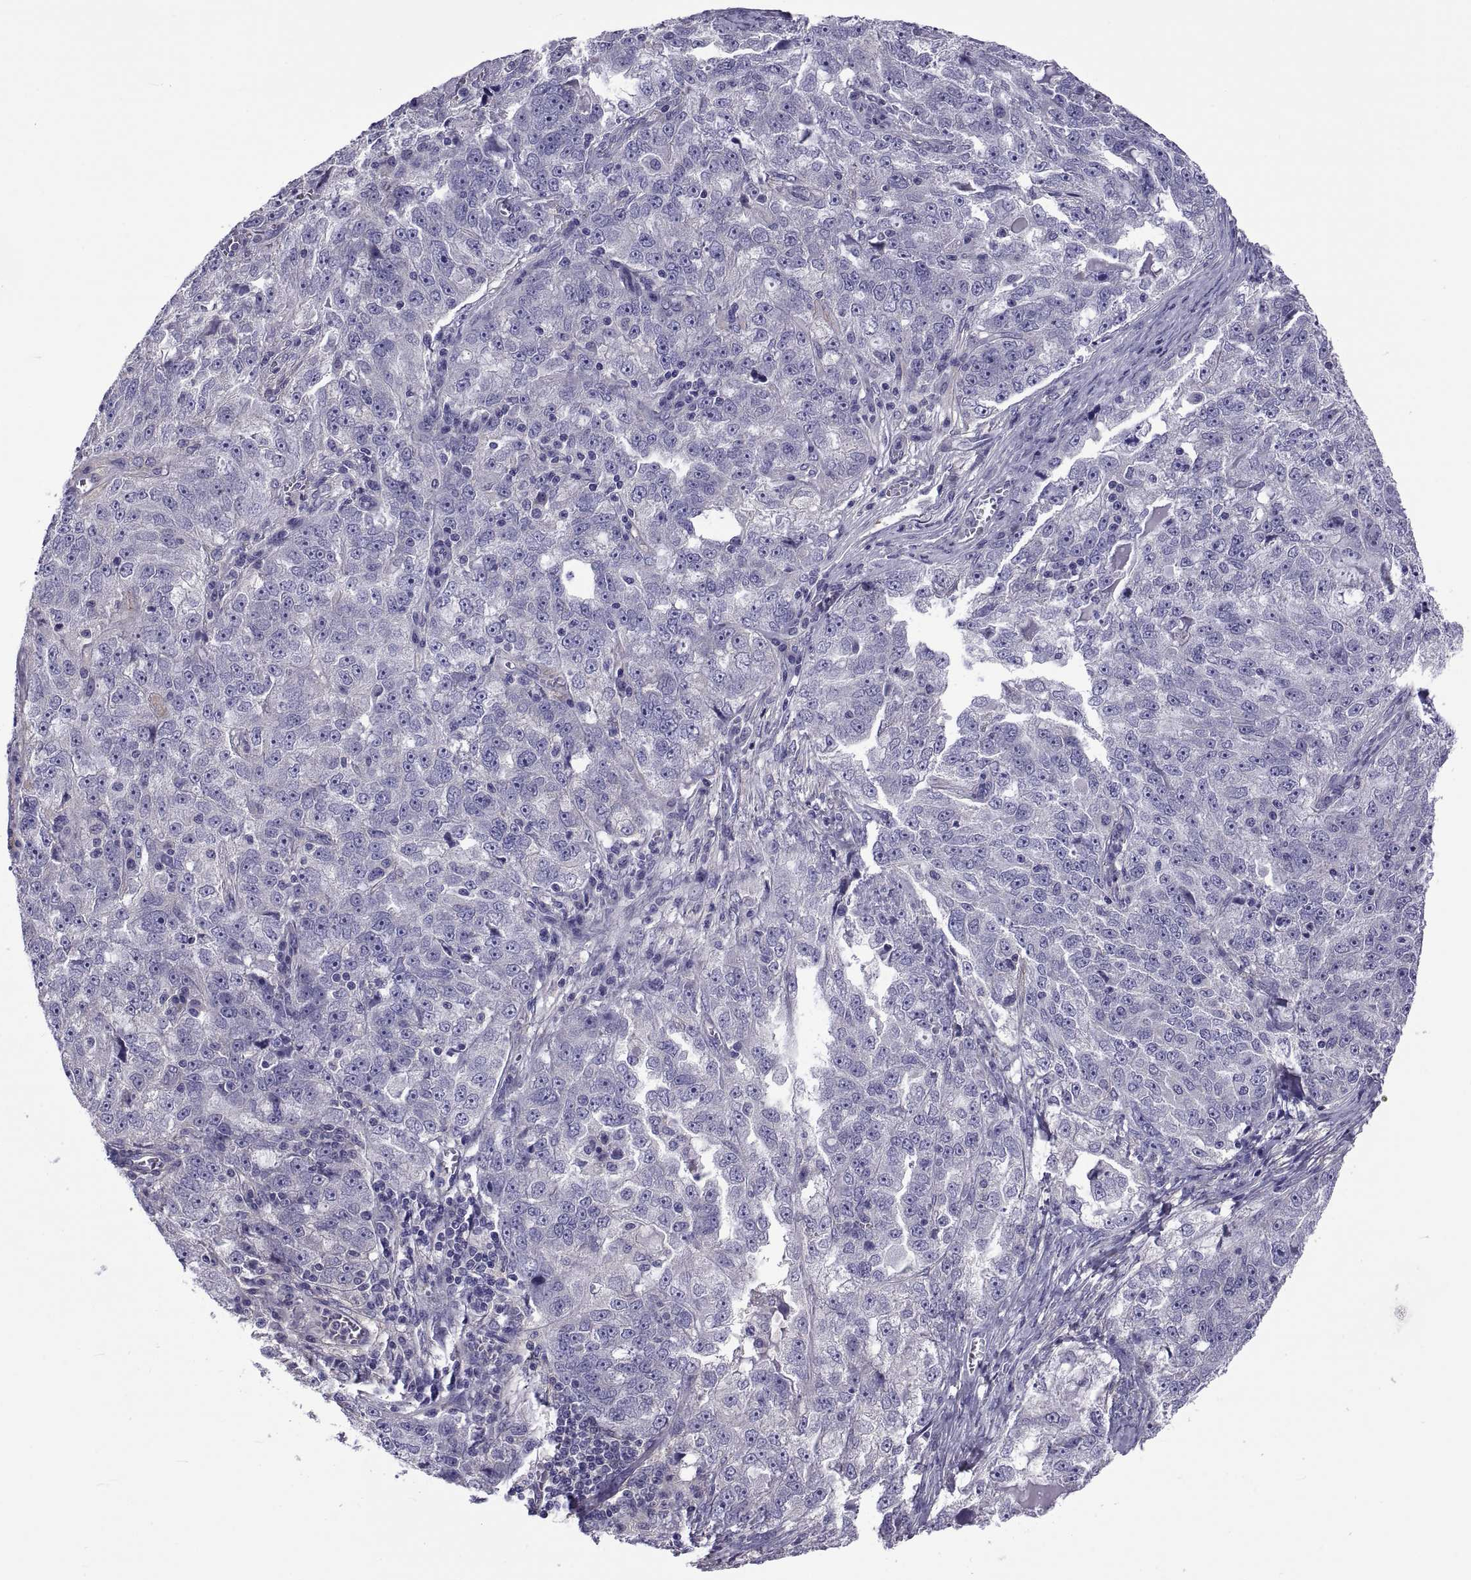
{"staining": {"intensity": "negative", "quantity": "none", "location": "none"}, "tissue": "ovarian cancer", "cell_type": "Tumor cells", "image_type": "cancer", "snomed": [{"axis": "morphology", "description": "Cystadenocarcinoma, serous, NOS"}, {"axis": "topography", "description": "Ovary"}], "caption": "Ovarian cancer (serous cystadenocarcinoma) was stained to show a protein in brown. There is no significant expression in tumor cells.", "gene": "TMC3", "patient": {"sex": "female", "age": 51}}